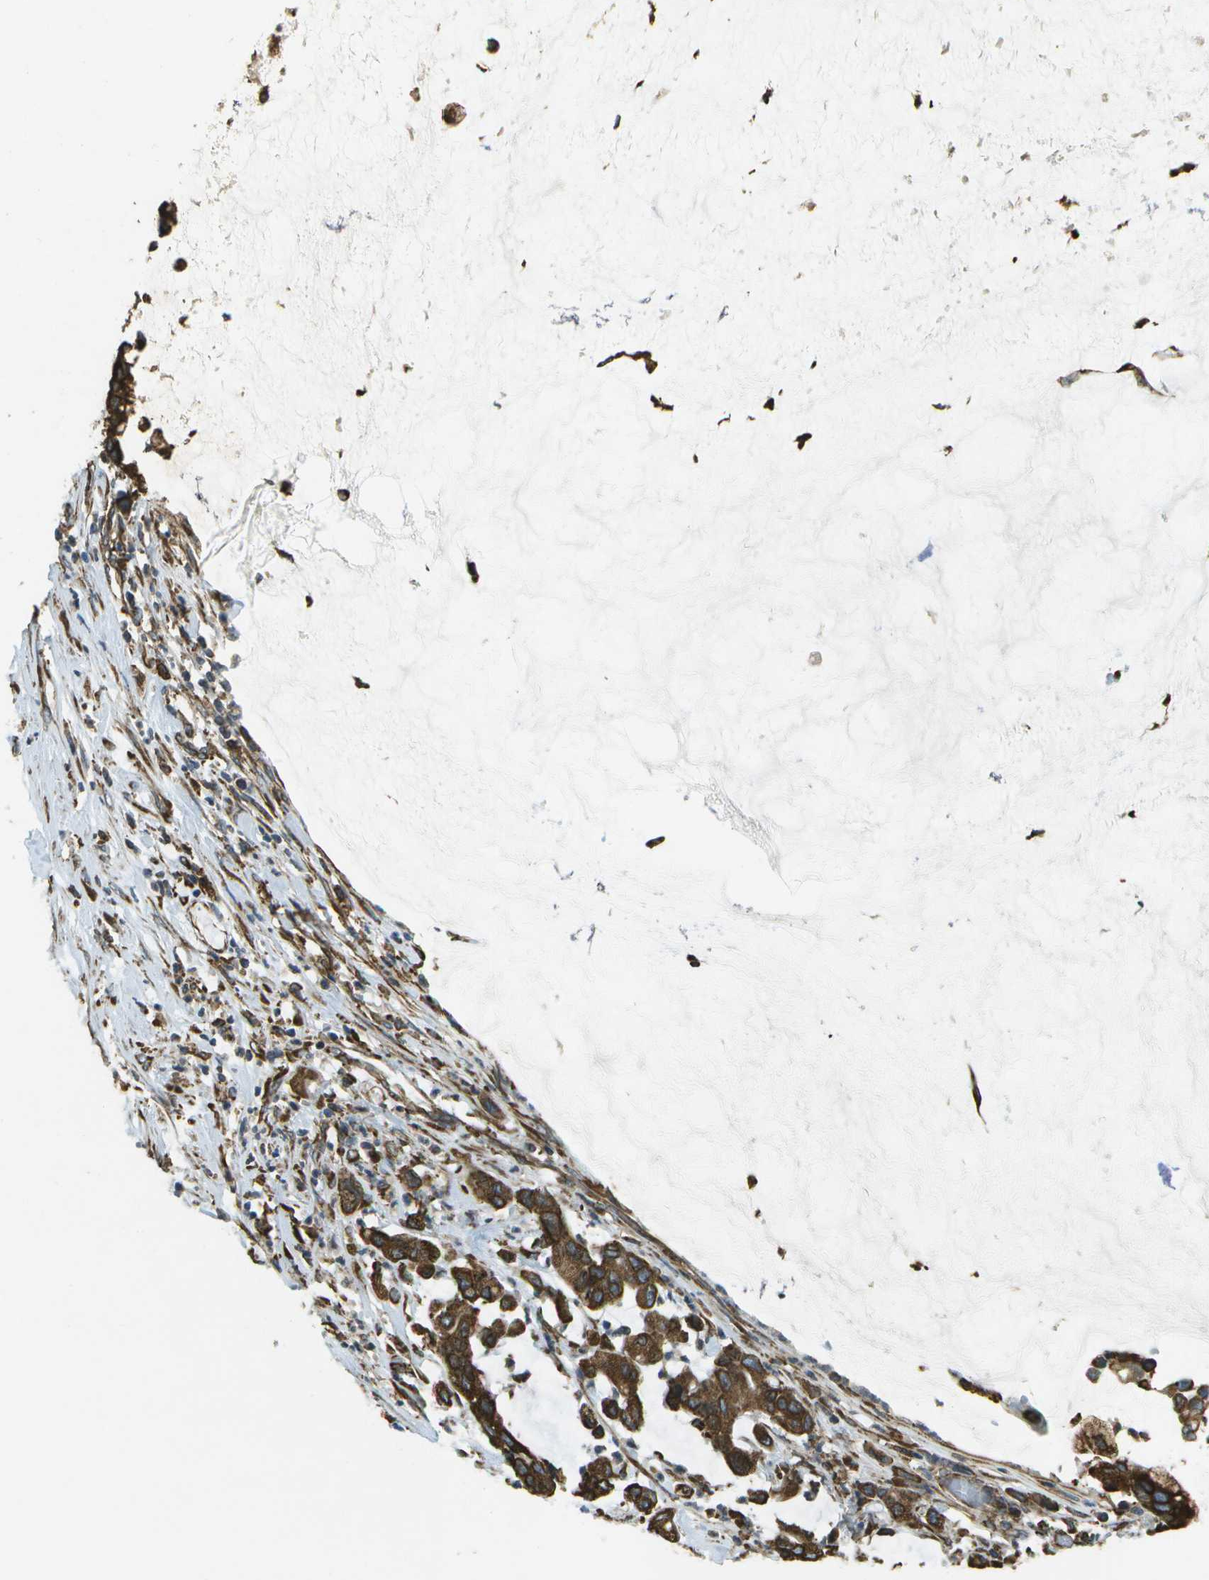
{"staining": {"intensity": "strong", "quantity": ">75%", "location": "cytoplasmic/membranous"}, "tissue": "pancreatic cancer", "cell_type": "Tumor cells", "image_type": "cancer", "snomed": [{"axis": "morphology", "description": "Adenocarcinoma, NOS"}, {"axis": "topography", "description": "Pancreas"}], "caption": "Strong cytoplasmic/membranous positivity for a protein is present in approximately >75% of tumor cells of pancreatic cancer using immunohistochemistry (IHC).", "gene": "PDIA4", "patient": {"sex": "male", "age": 41}}